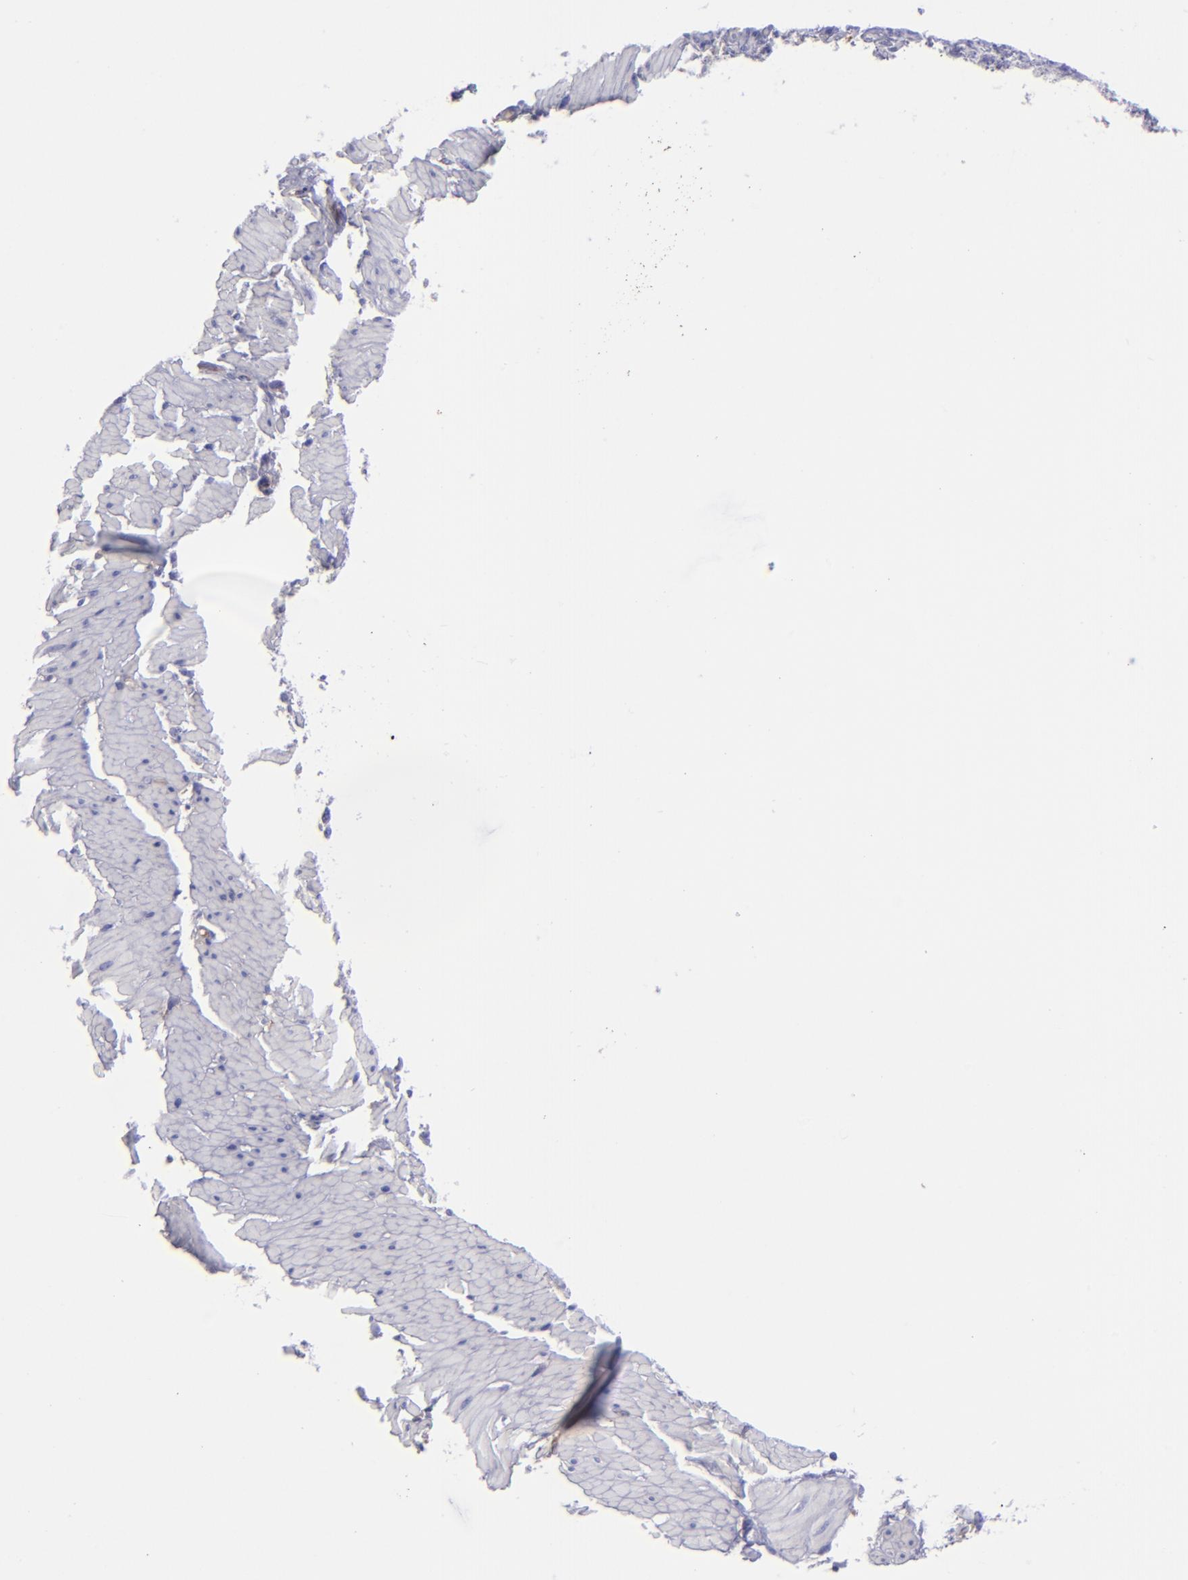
{"staining": {"intensity": "negative", "quantity": "none", "location": "none"}, "tissue": "stomach cancer", "cell_type": "Tumor cells", "image_type": "cancer", "snomed": [{"axis": "morphology", "description": "Adenocarcinoma, NOS"}, {"axis": "topography", "description": "Stomach, lower"}], "caption": "DAB immunohistochemical staining of stomach cancer (adenocarcinoma) shows no significant staining in tumor cells.", "gene": "ENTPD1", "patient": {"sex": "male", "age": 88}}